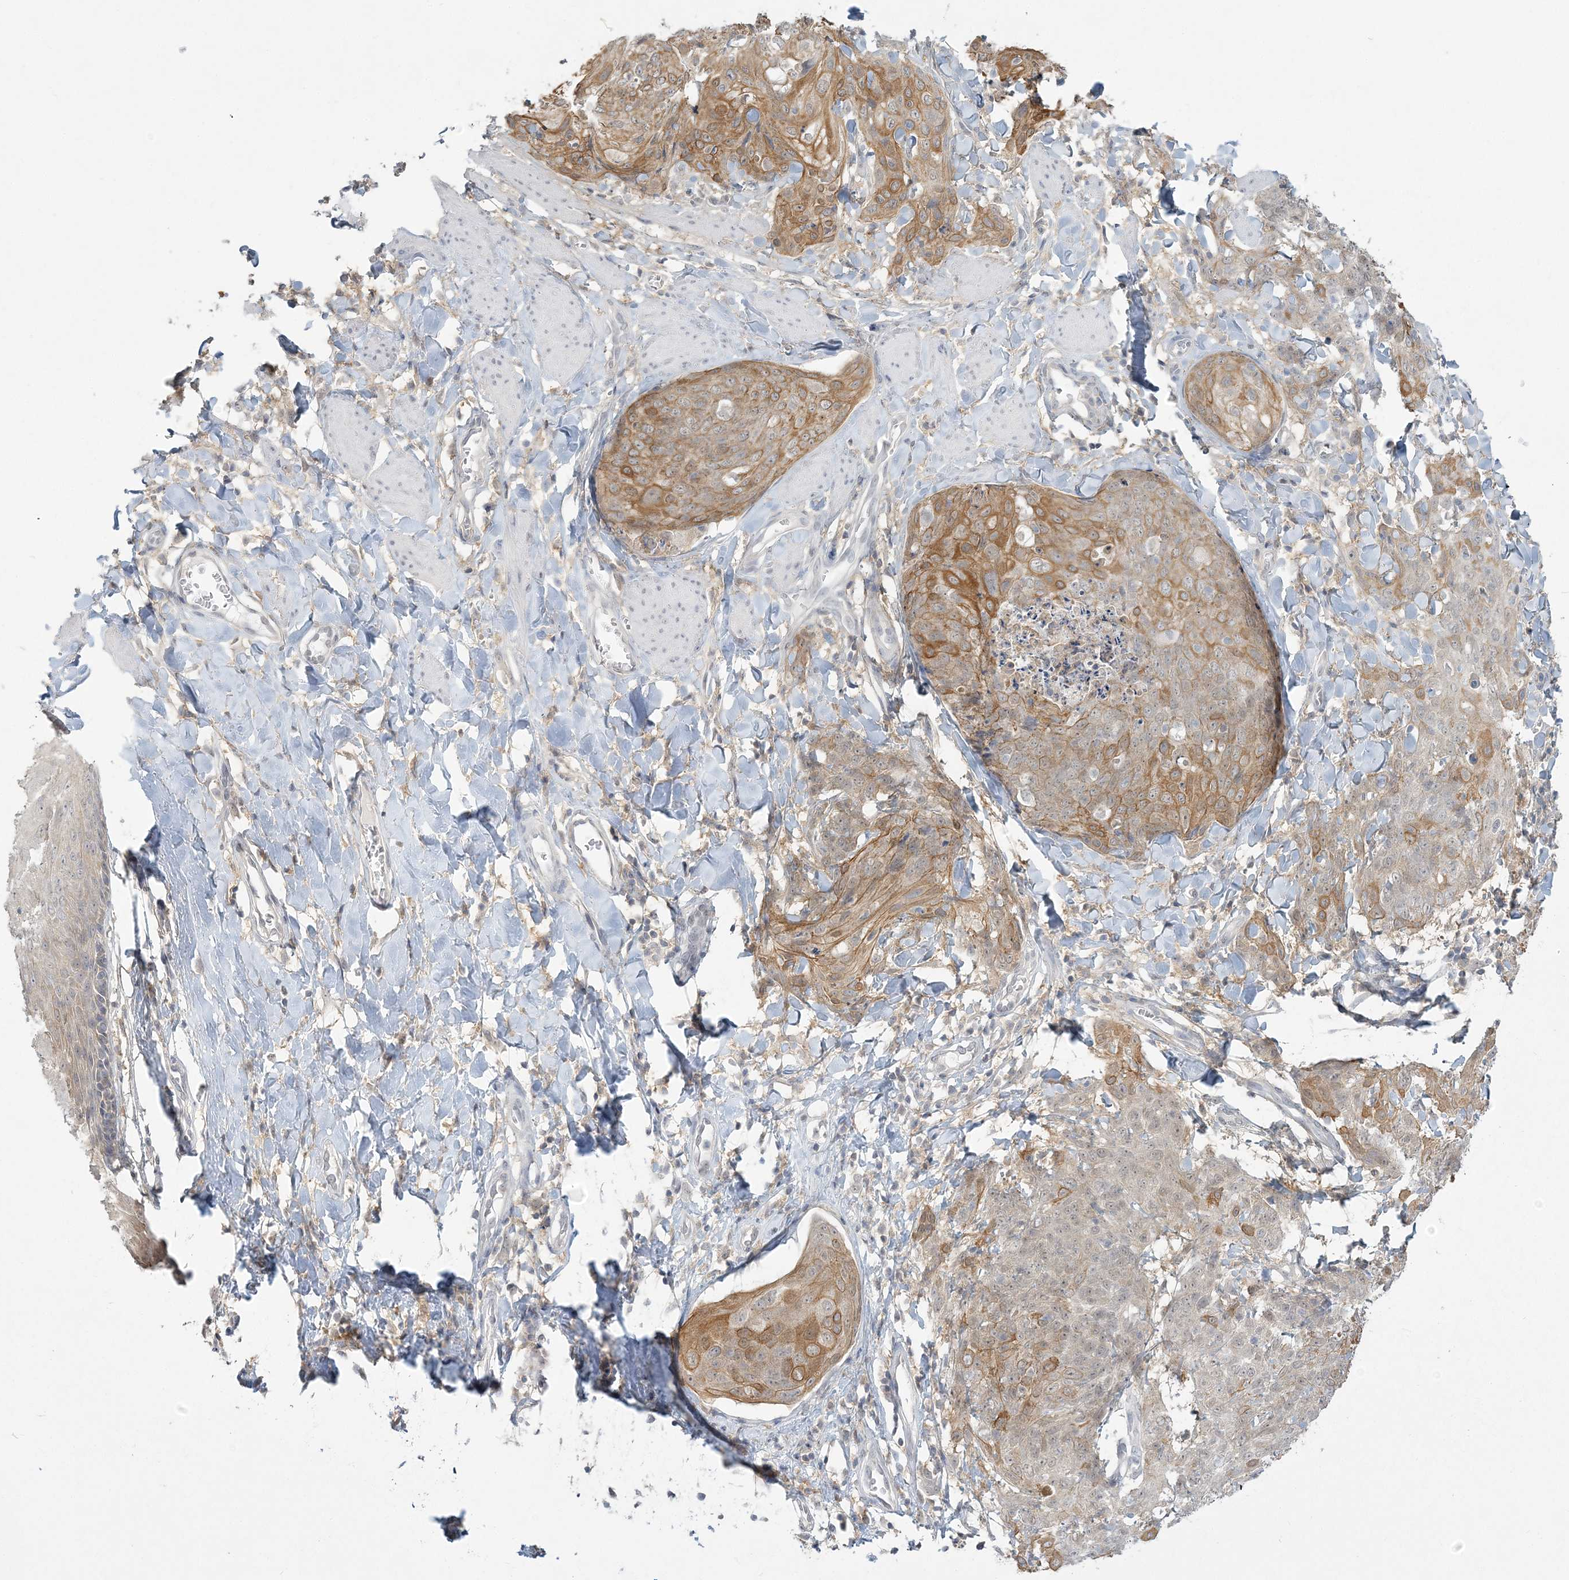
{"staining": {"intensity": "moderate", "quantity": "25%-75%", "location": "cytoplasmic/membranous"}, "tissue": "skin cancer", "cell_type": "Tumor cells", "image_type": "cancer", "snomed": [{"axis": "morphology", "description": "Squamous cell carcinoma, NOS"}, {"axis": "topography", "description": "Skin"}, {"axis": "topography", "description": "Vulva"}], "caption": "High-power microscopy captured an immunohistochemistry photomicrograph of squamous cell carcinoma (skin), revealing moderate cytoplasmic/membranous expression in about 25%-75% of tumor cells.", "gene": "ANKS1A", "patient": {"sex": "female", "age": 85}}